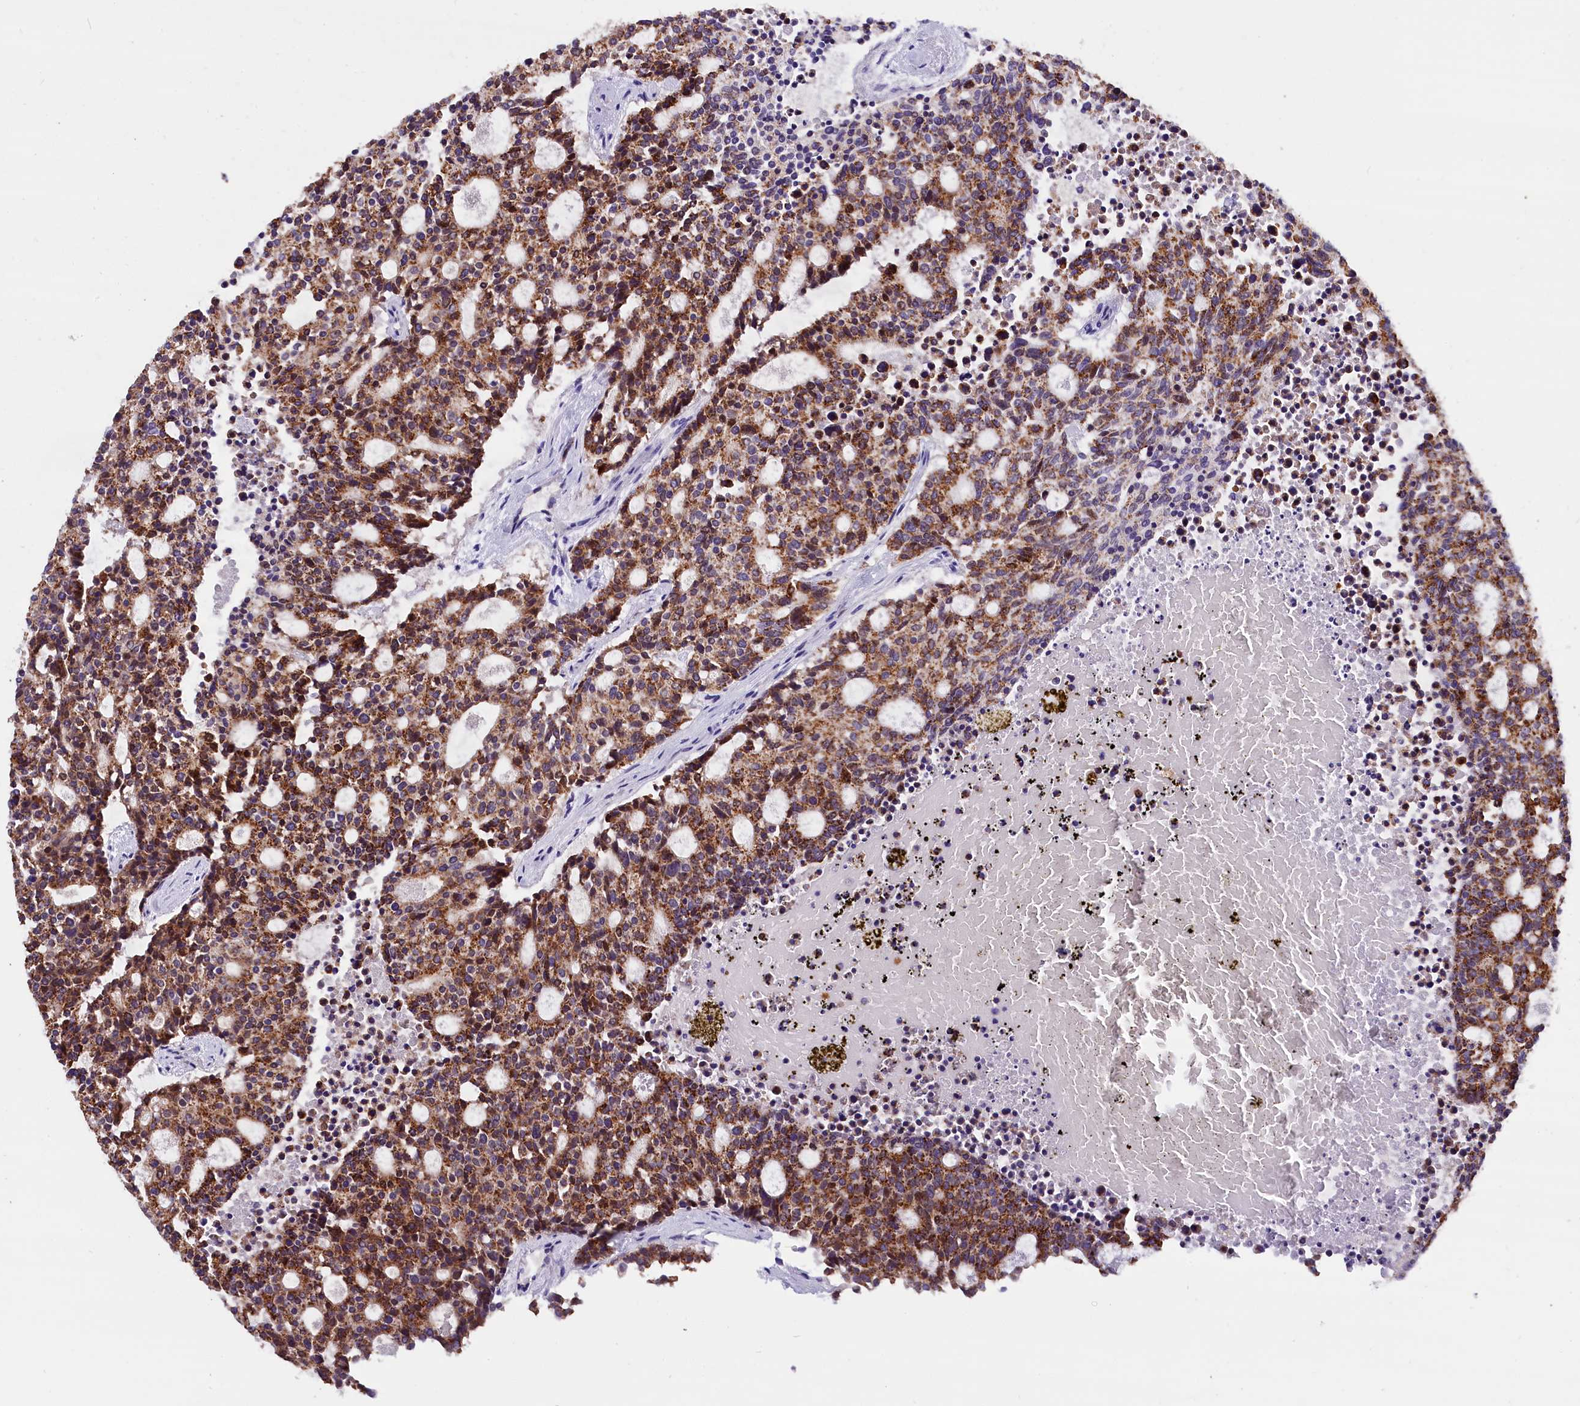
{"staining": {"intensity": "moderate", "quantity": ">75%", "location": "cytoplasmic/membranous"}, "tissue": "carcinoid", "cell_type": "Tumor cells", "image_type": "cancer", "snomed": [{"axis": "morphology", "description": "Carcinoid, malignant, NOS"}, {"axis": "topography", "description": "Pancreas"}], "caption": "Immunohistochemical staining of malignant carcinoid reveals moderate cytoplasmic/membranous protein expression in approximately >75% of tumor cells. The protein is stained brown, and the nuclei are stained in blue (DAB IHC with brightfield microscopy, high magnification).", "gene": "ABAT", "patient": {"sex": "female", "age": 54}}